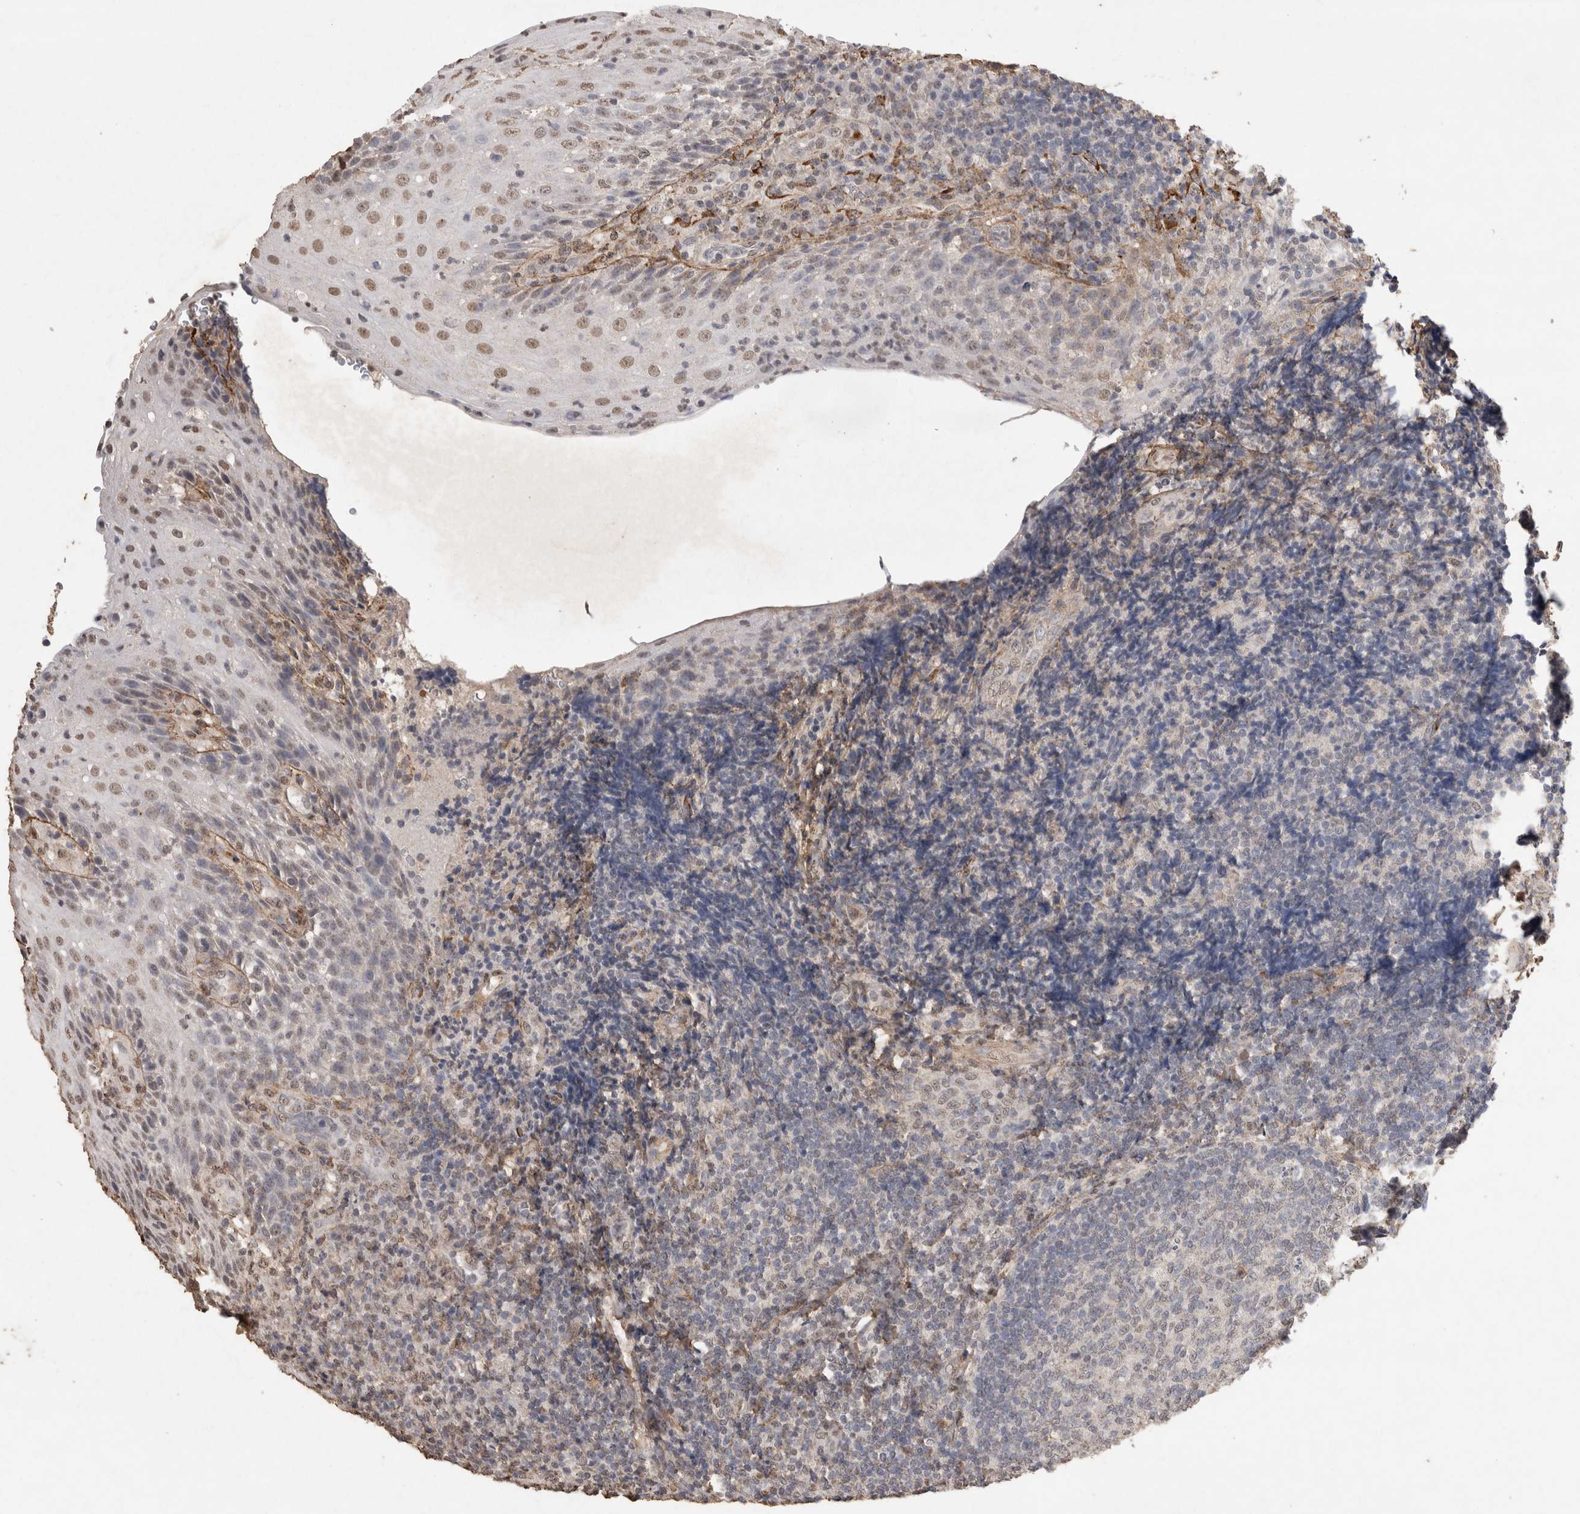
{"staining": {"intensity": "negative", "quantity": "none", "location": "none"}, "tissue": "tonsil", "cell_type": "Germinal center cells", "image_type": "normal", "snomed": [{"axis": "morphology", "description": "Normal tissue, NOS"}, {"axis": "topography", "description": "Tonsil"}], "caption": "IHC image of normal tonsil stained for a protein (brown), which demonstrates no expression in germinal center cells. (Immunohistochemistry (ihc), brightfield microscopy, high magnification).", "gene": "C1QTNF5", "patient": {"sex": "male", "age": 37}}